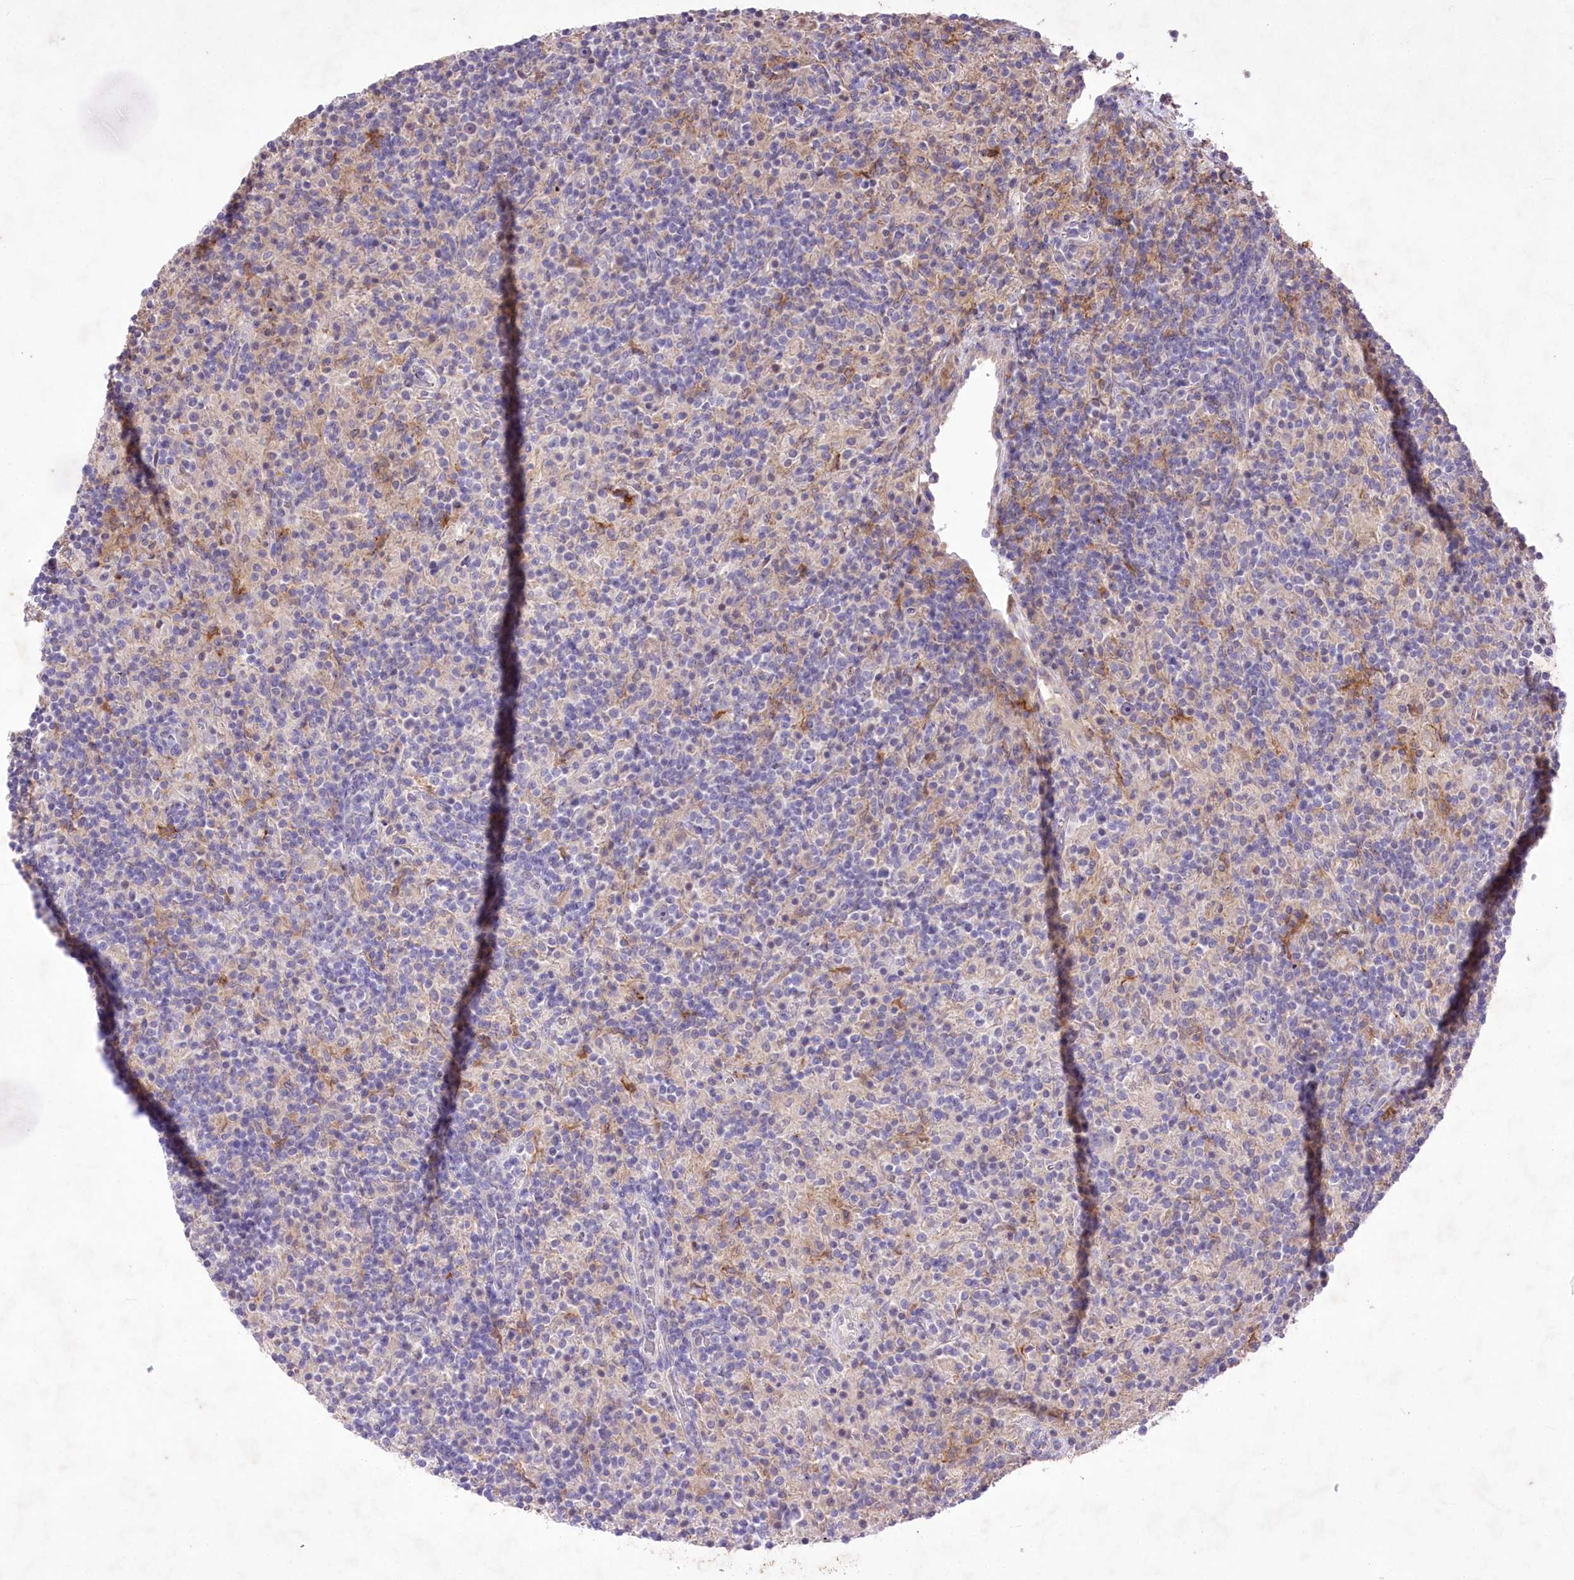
{"staining": {"intensity": "negative", "quantity": "none", "location": "none"}, "tissue": "lymphoma", "cell_type": "Tumor cells", "image_type": "cancer", "snomed": [{"axis": "morphology", "description": "Hodgkin's disease, NOS"}, {"axis": "topography", "description": "Lymph node"}], "caption": "Tumor cells show no significant staining in lymphoma.", "gene": "ENPP1", "patient": {"sex": "male", "age": 70}}